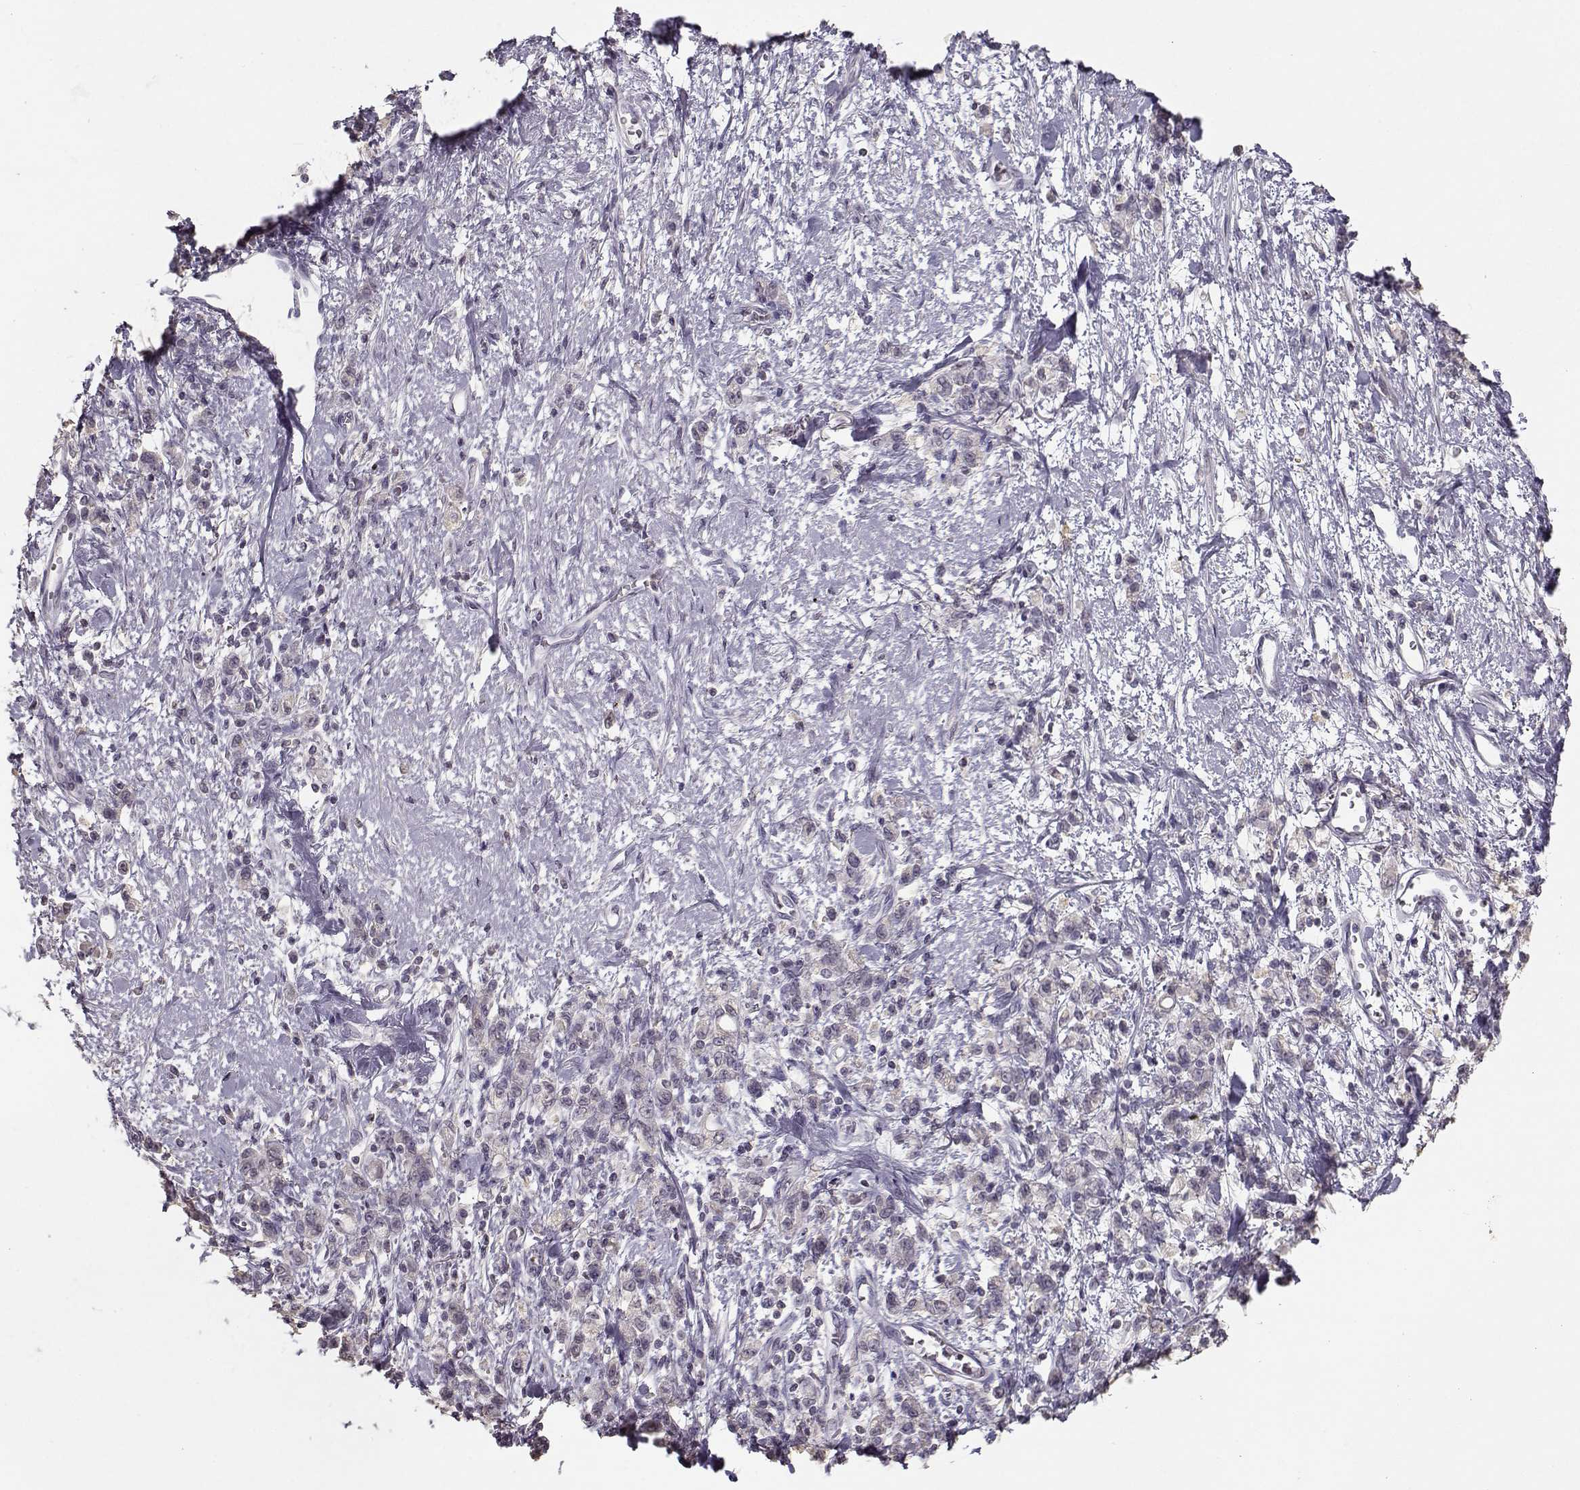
{"staining": {"intensity": "negative", "quantity": "none", "location": "none"}, "tissue": "stomach cancer", "cell_type": "Tumor cells", "image_type": "cancer", "snomed": [{"axis": "morphology", "description": "Adenocarcinoma, NOS"}, {"axis": "topography", "description": "Stomach"}], "caption": "This photomicrograph is of stomach adenocarcinoma stained with IHC to label a protein in brown with the nuclei are counter-stained blue. There is no staining in tumor cells. (DAB immunohistochemistry with hematoxylin counter stain).", "gene": "UROC1", "patient": {"sex": "male", "age": 77}}